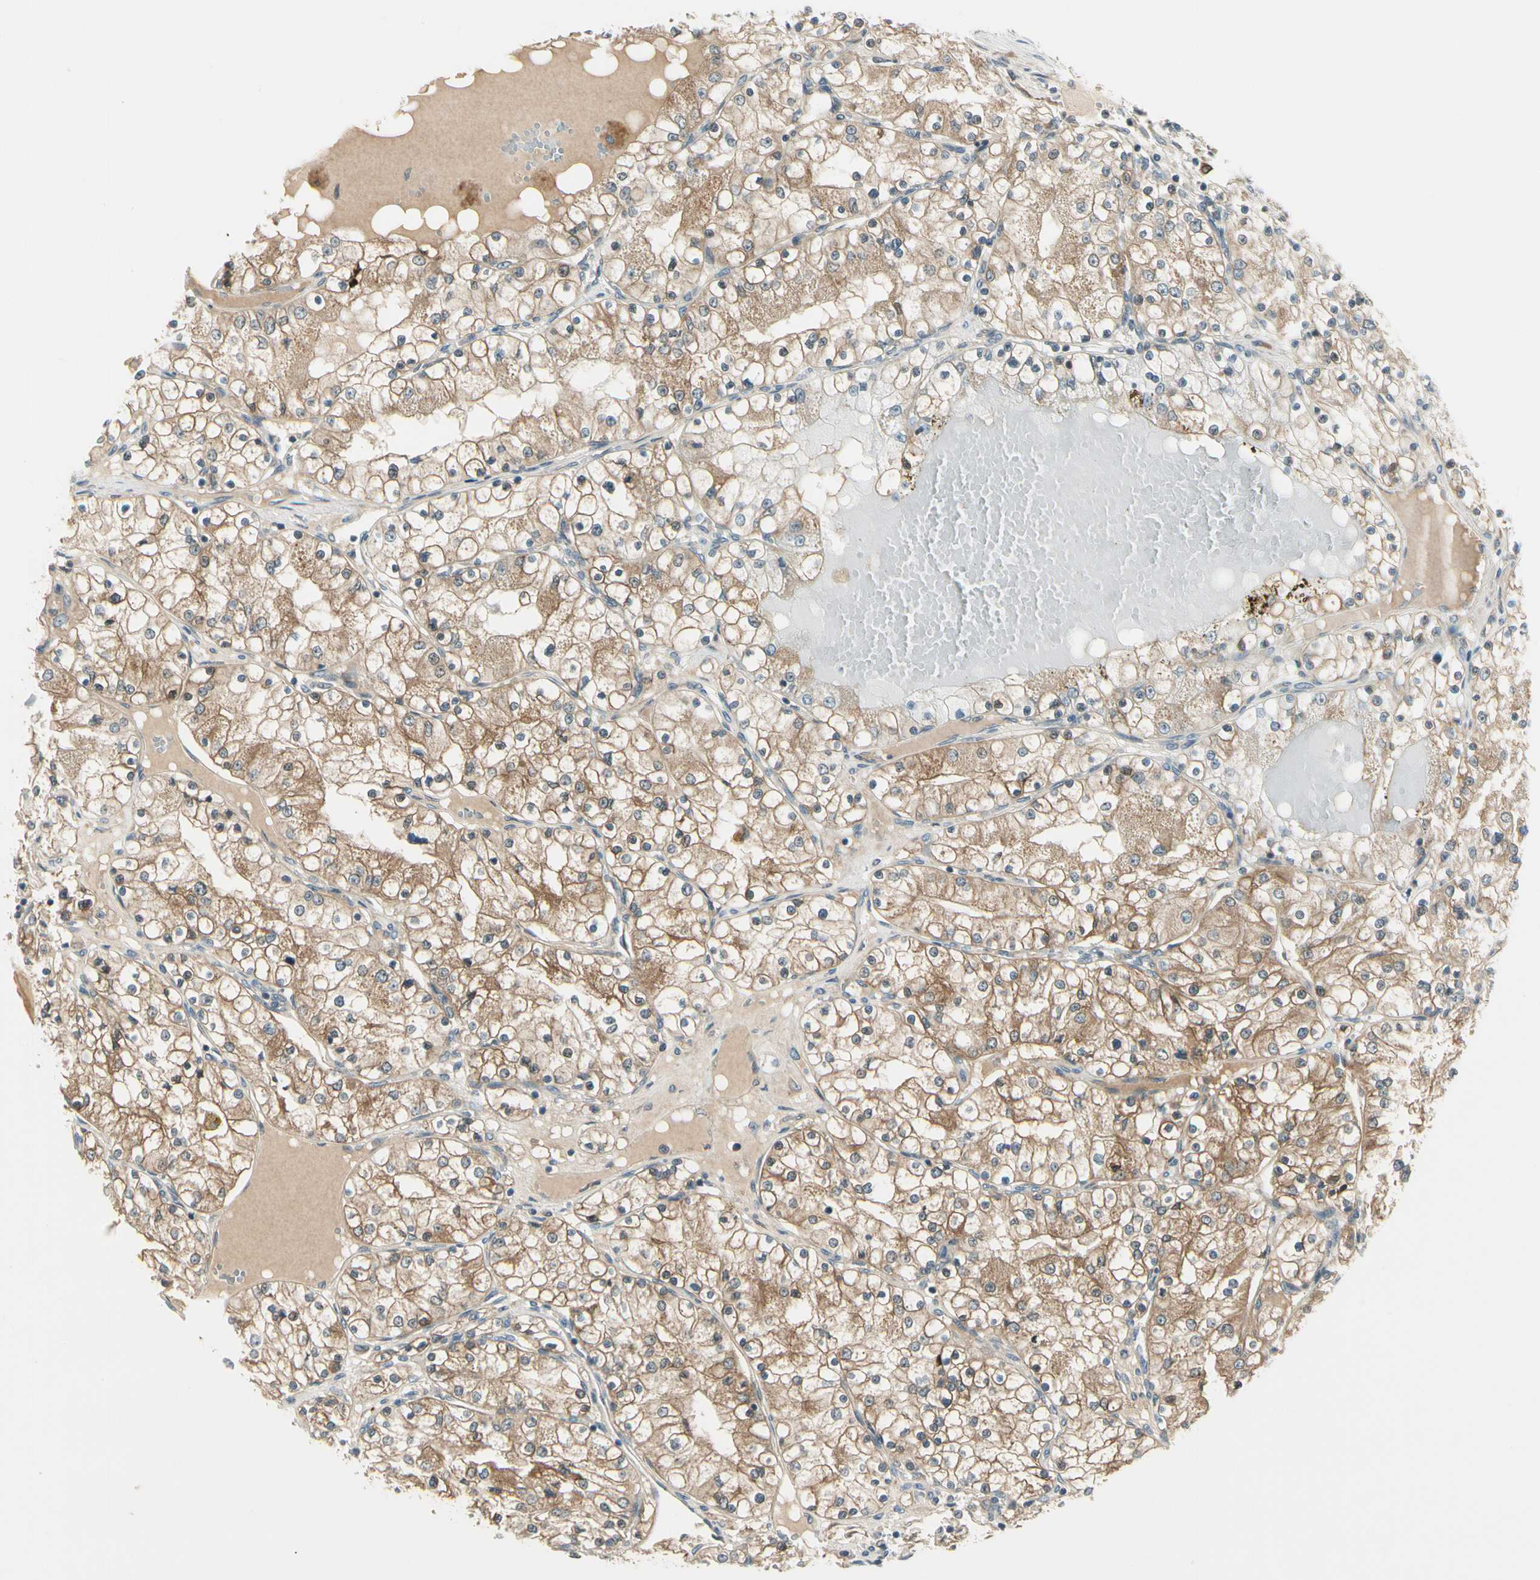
{"staining": {"intensity": "moderate", "quantity": ">75%", "location": "cytoplasmic/membranous"}, "tissue": "renal cancer", "cell_type": "Tumor cells", "image_type": "cancer", "snomed": [{"axis": "morphology", "description": "Adenocarcinoma, NOS"}, {"axis": "topography", "description": "Kidney"}], "caption": "Brown immunohistochemical staining in adenocarcinoma (renal) shows moderate cytoplasmic/membranous expression in approximately >75% of tumor cells.", "gene": "BNIP1", "patient": {"sex": "male", "age": 68}}